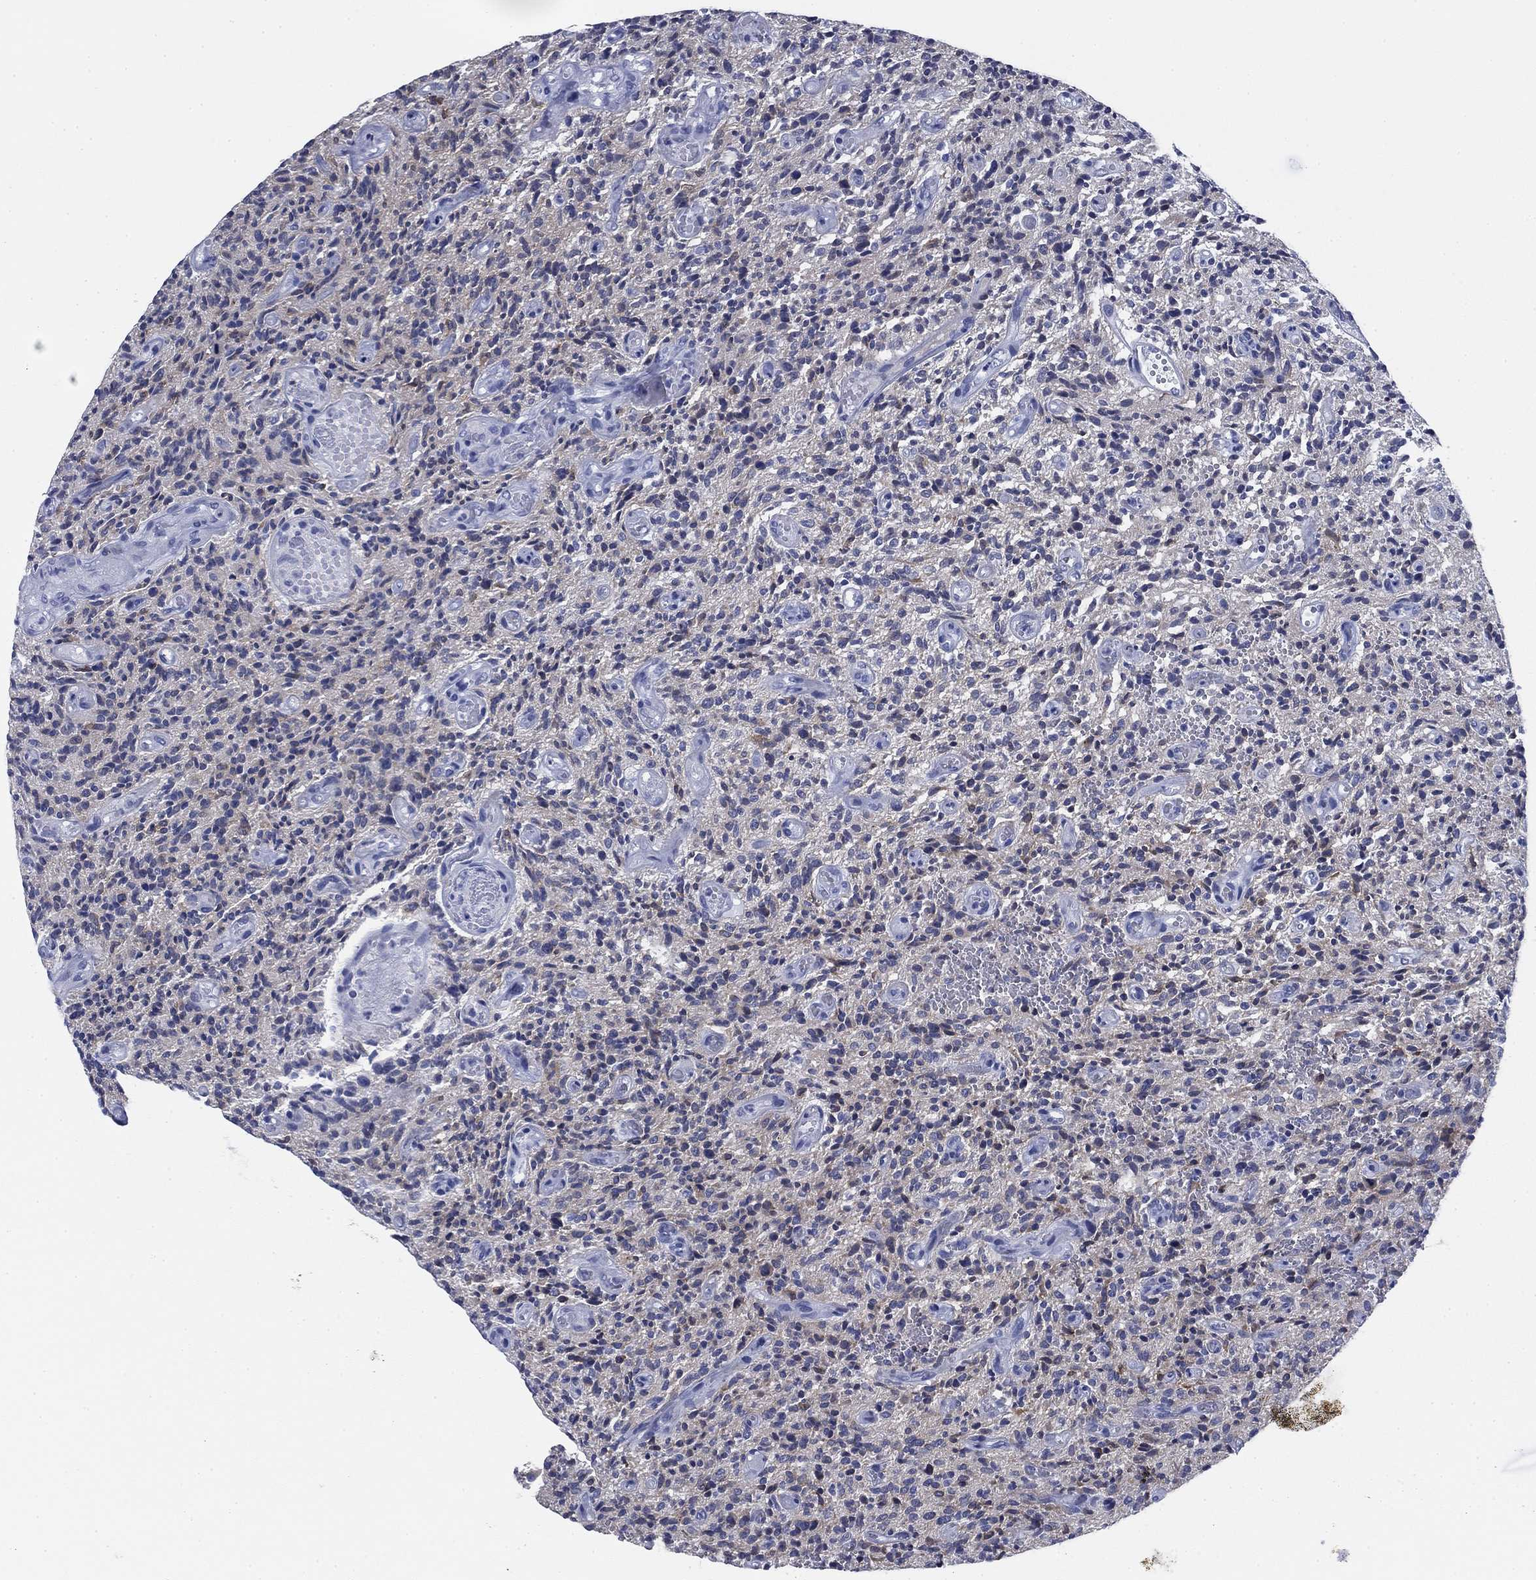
{"staining": {"intensity": "negative", "quantity": "none", "location": "none"}, "tissue": "glioma", "cell_type": "Tumor cells", "image_type": "cancer", "snomed": [{"axis": "morphology", "description": "Glioma, malignant, High grade"}, {"axis": "topography", "description": "Brain"}], "caption": "IHC micrograph of high-grade glioma (malignant) stained for a protein (brown), which exhibits no positivity in tumor cells.", "gene": "NACAD", "patient": {"sex": "male", "age": 64}}